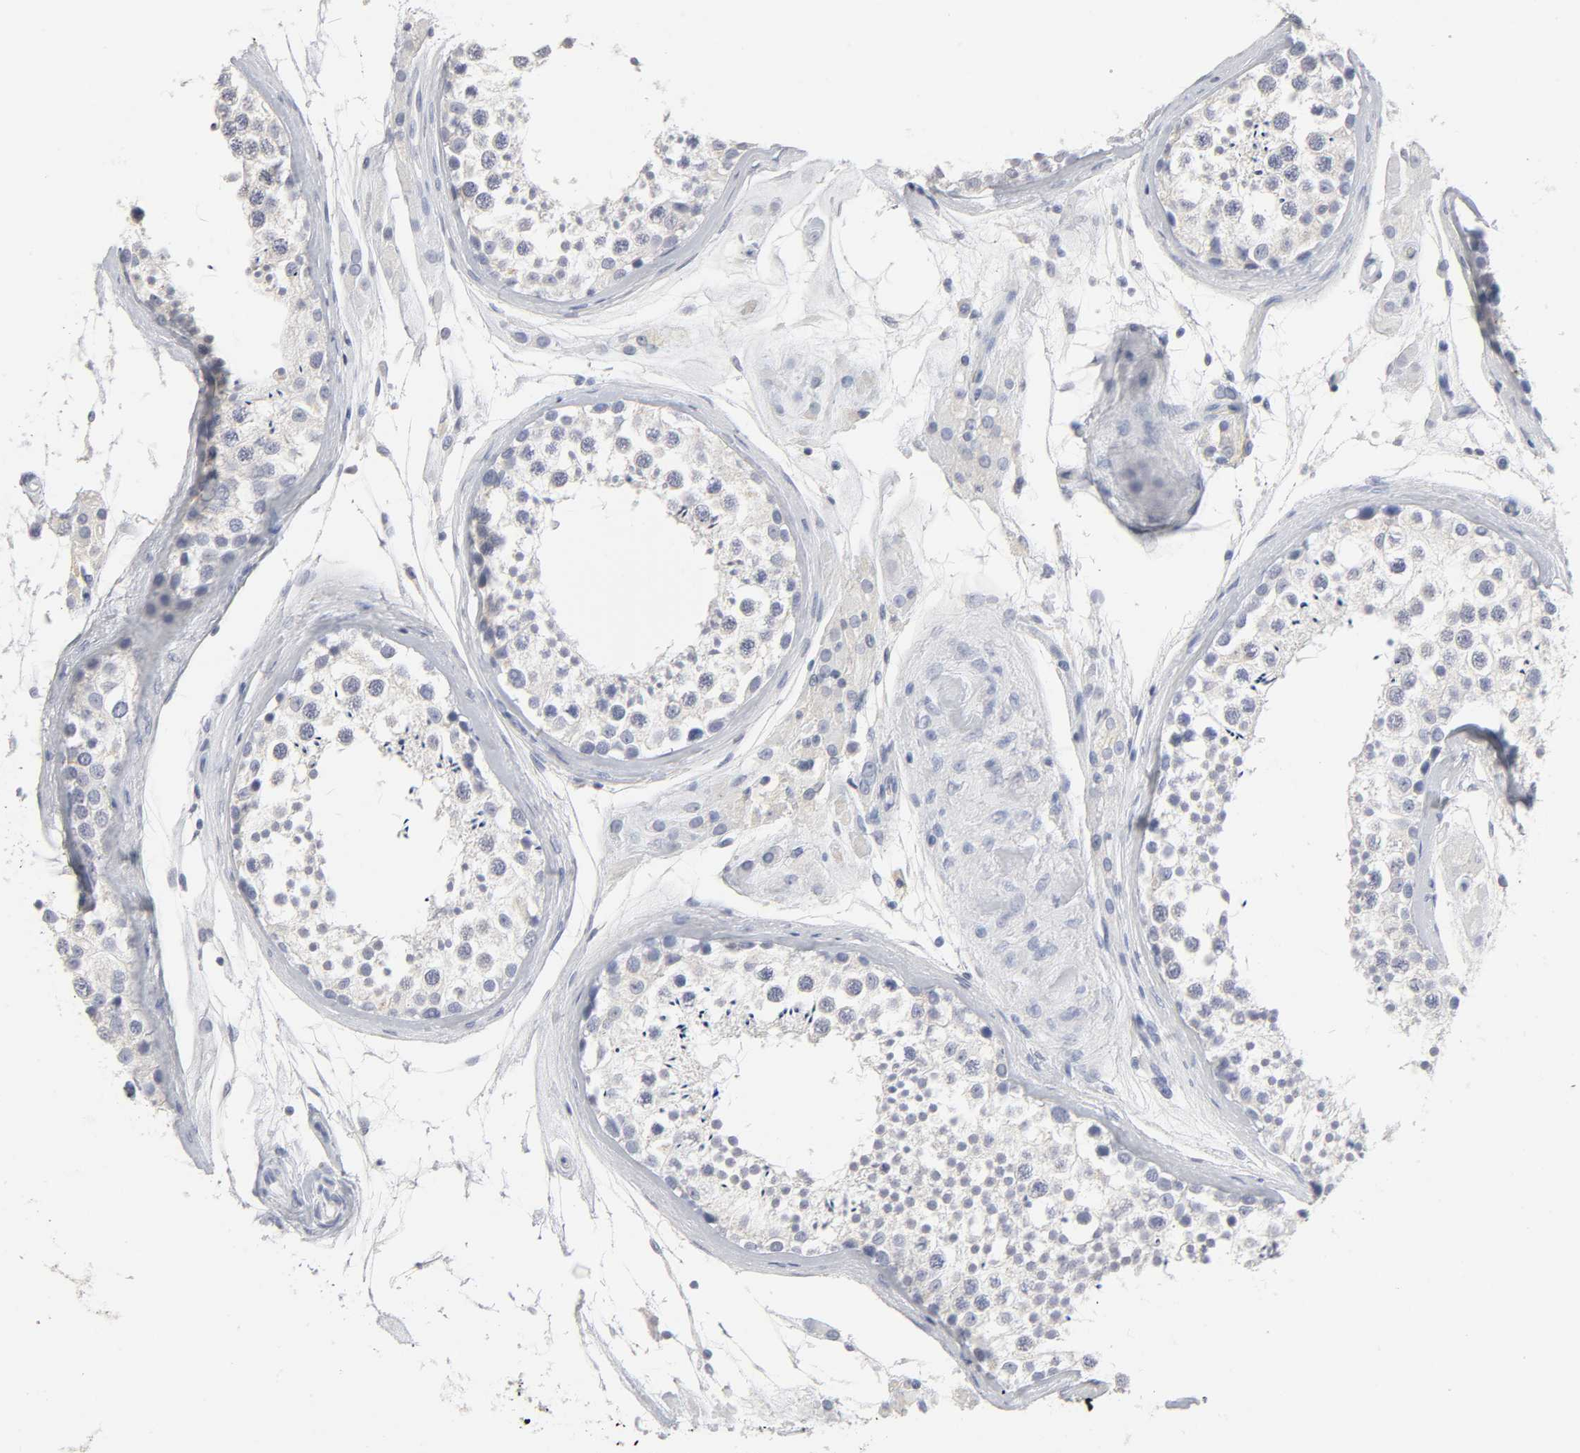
{"staining": {"intensity": "negative", "quantity": "none", "location": "none"}, "tissue": "testis", "cell_type": "Cells in seminiferous ducts", "image_type": "normal", "snomed": [{"axis": "morphology", "description": "Normal tissue, NOS"}, {"axis": "topography", "description": "Testis"}], "caption": "The micrograph reveals no staining of cells in seminiferous ducts in benign testis.", "gene": "SLCO1B3", "patient": {"sex": "male", "age": 46}}